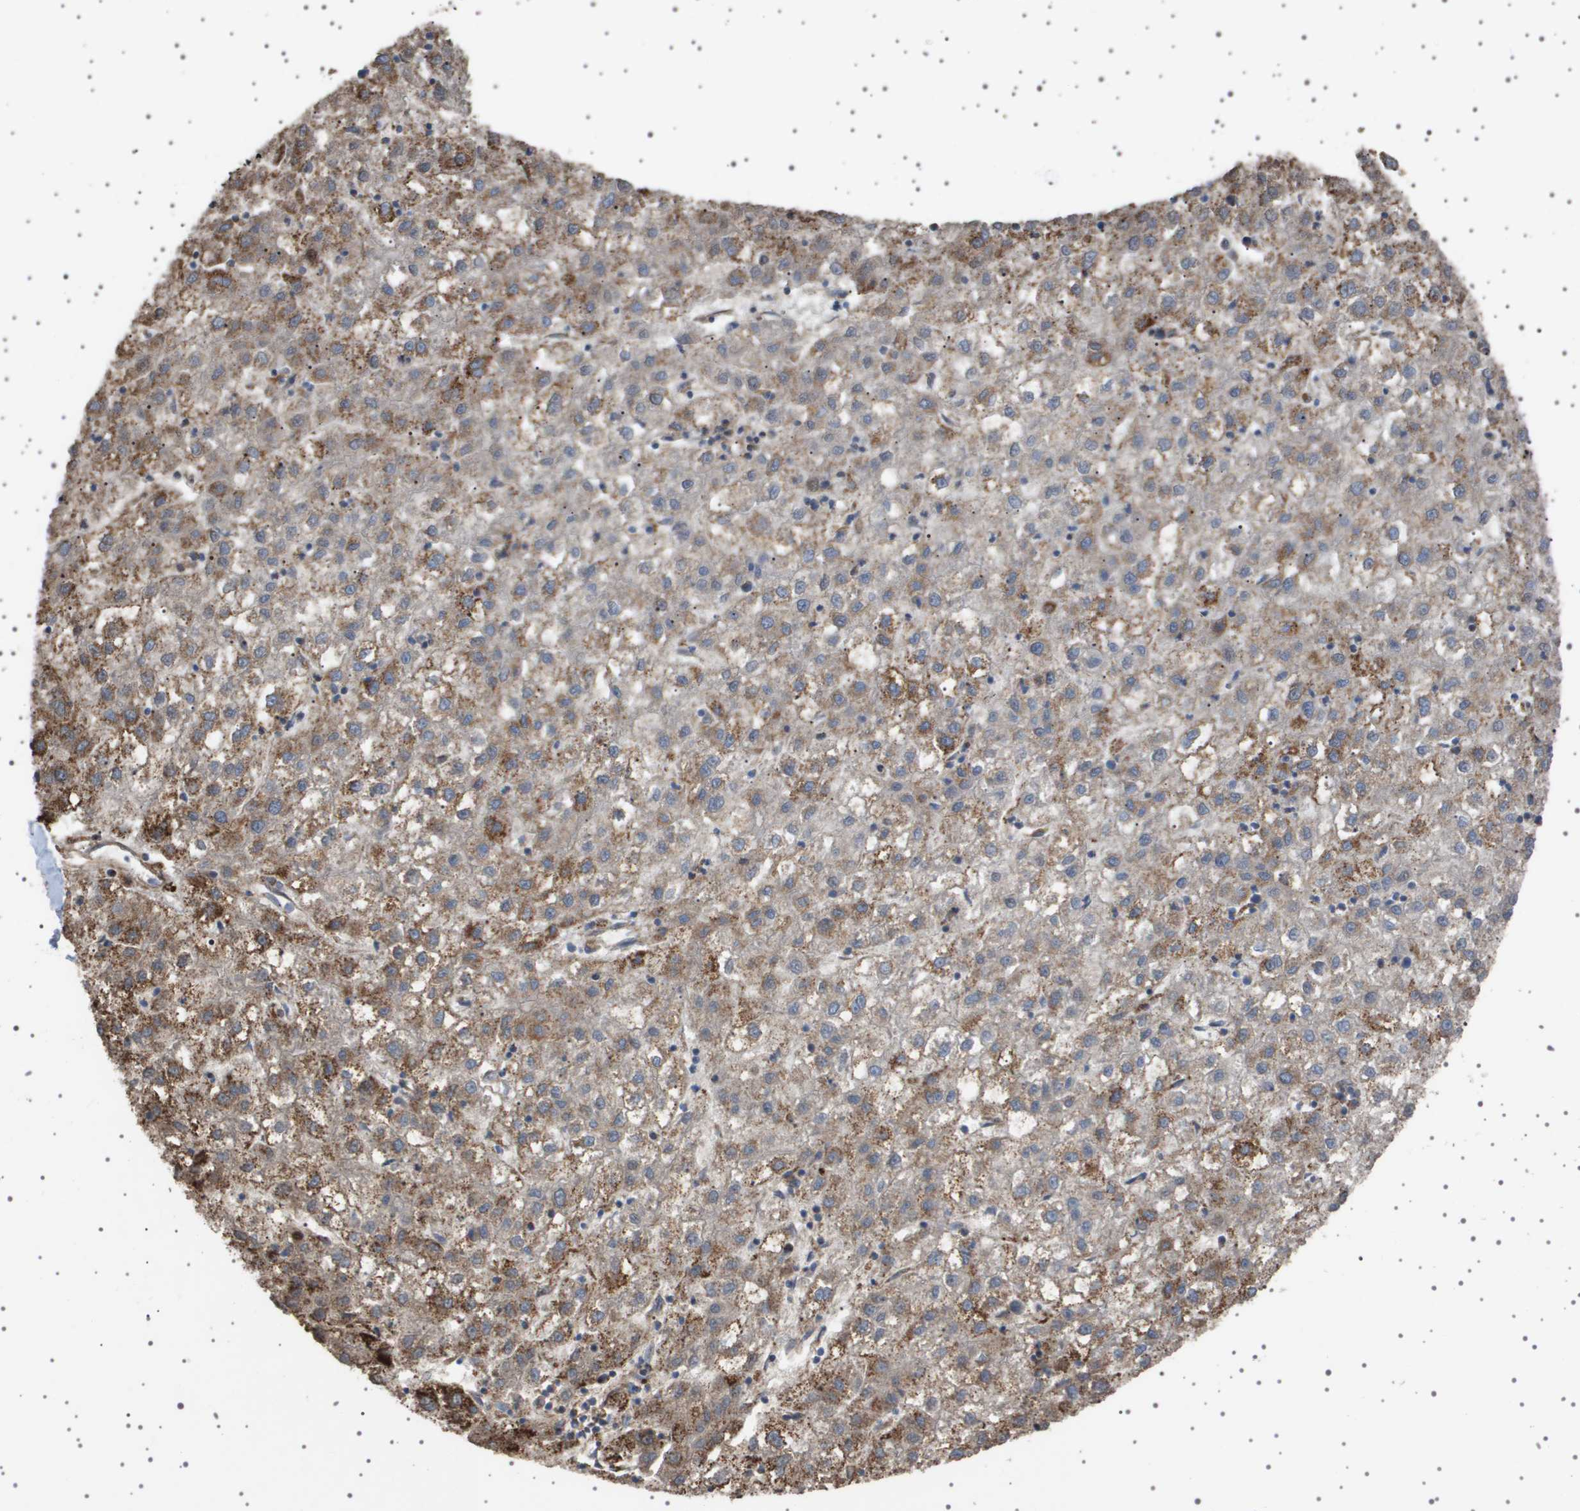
{"staining": {"intensity": "moderate", "quantity": "25%-75%", "location": "cytoplasmic/membranous"}, "tissue": "liver cancer", "cell_type": "Tumor cells", "image_type": "cancer", "snomed": [{"axis": "morphology", "description": "Carcinoma, Hepatocellular, NOS"}, {"axis": "topography", "description": "Liver"}], "caption": "A brown stain highlights moderate cytoplasmic/membranous staining of a protein in human hepatocellular carcinoma (liver) tumor cells.", "gene": "UBXN8", "patient": {"sex": "male", "age": 72}}